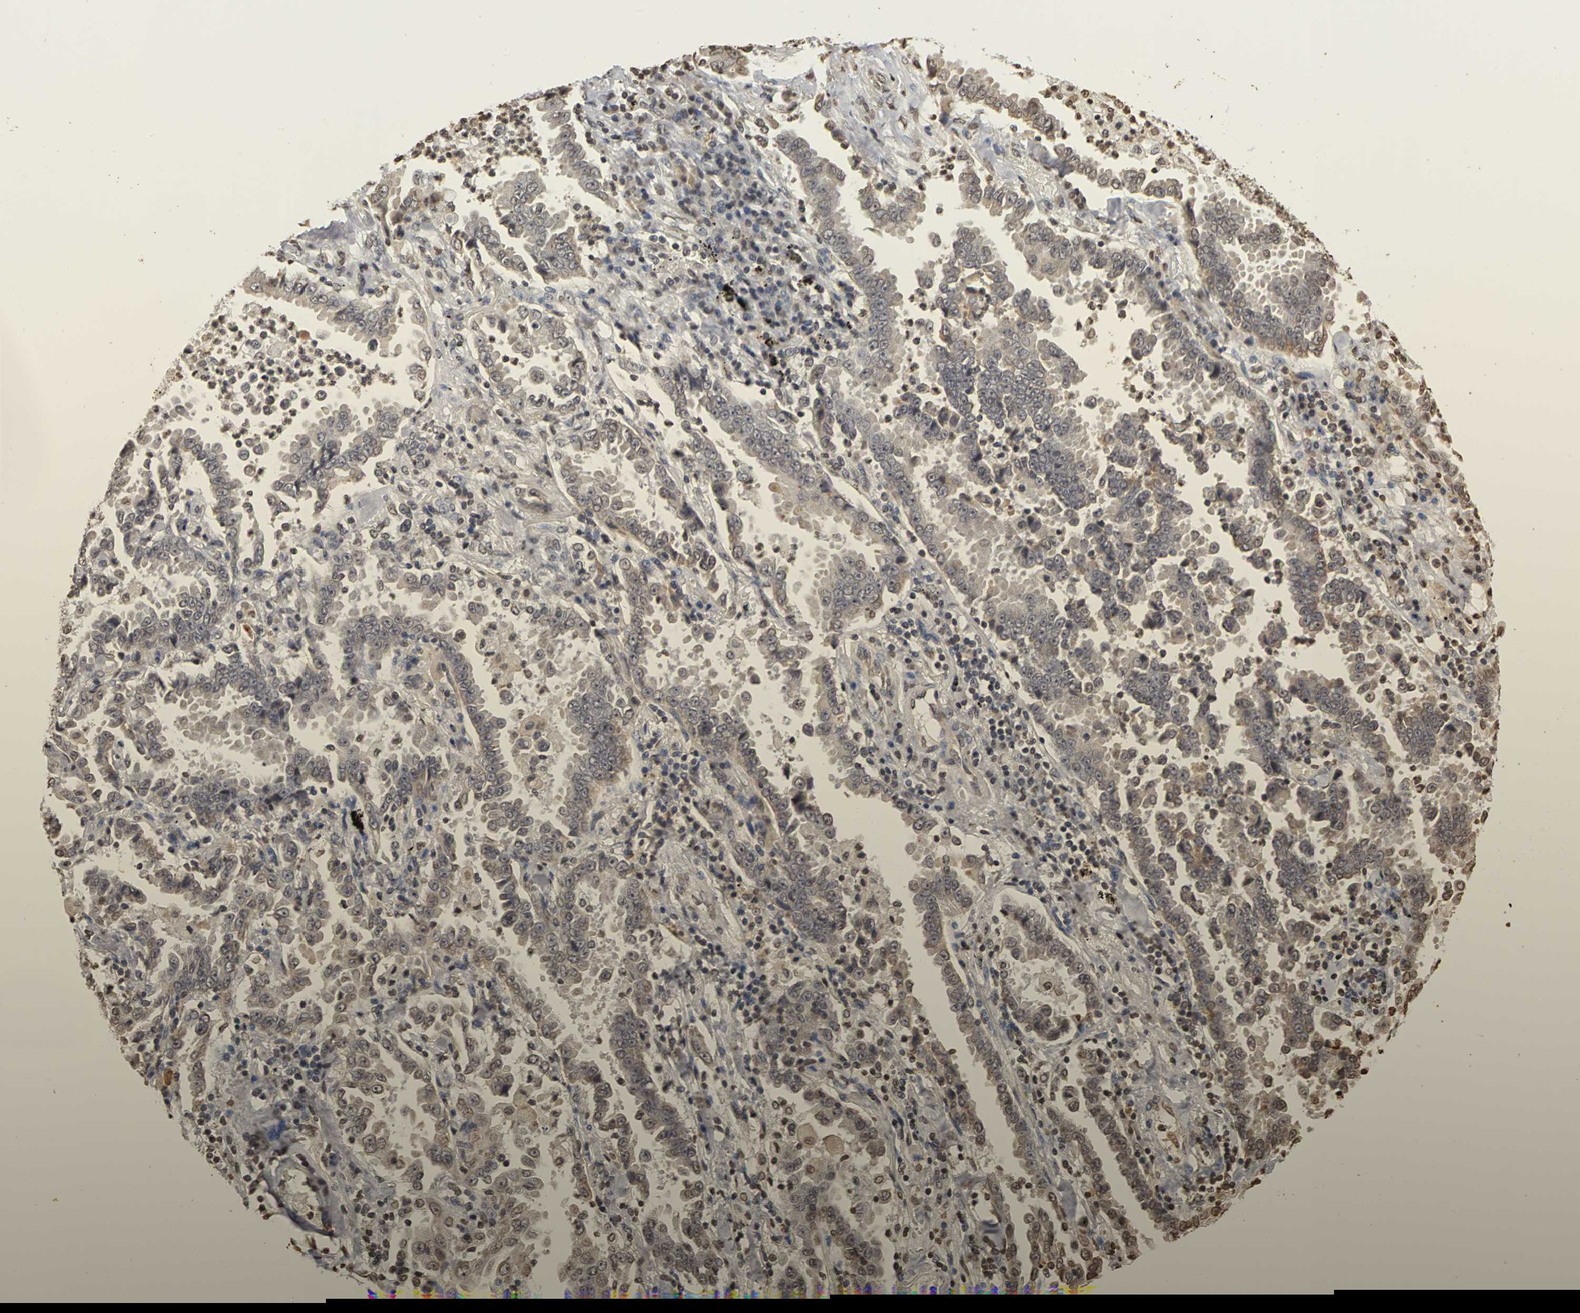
{"staining": {"intensity": "weak", "quantity": "<25%", "location": "nuclear"}, "tissue": "lung cancer", "cell_type": "Tumor cells", "image_type": "cancer", "snomed": [{"axis": "morphology", "description": "Normal tissue, NOS"}, {"axis": "morphology", "description": "Inflammation, NOS"}, {"axis": "morphology", "description": "Adenocarcinoma, NOS"}, {"axis": "topography", "description": "Lung"}], "caption": "A histopathology image of lung adenocarcinoma stained for a protein exhibits no brown staining in tumor cells.", "gene": "ERCC2", "patient": {"sex": "female", "age": 64}}